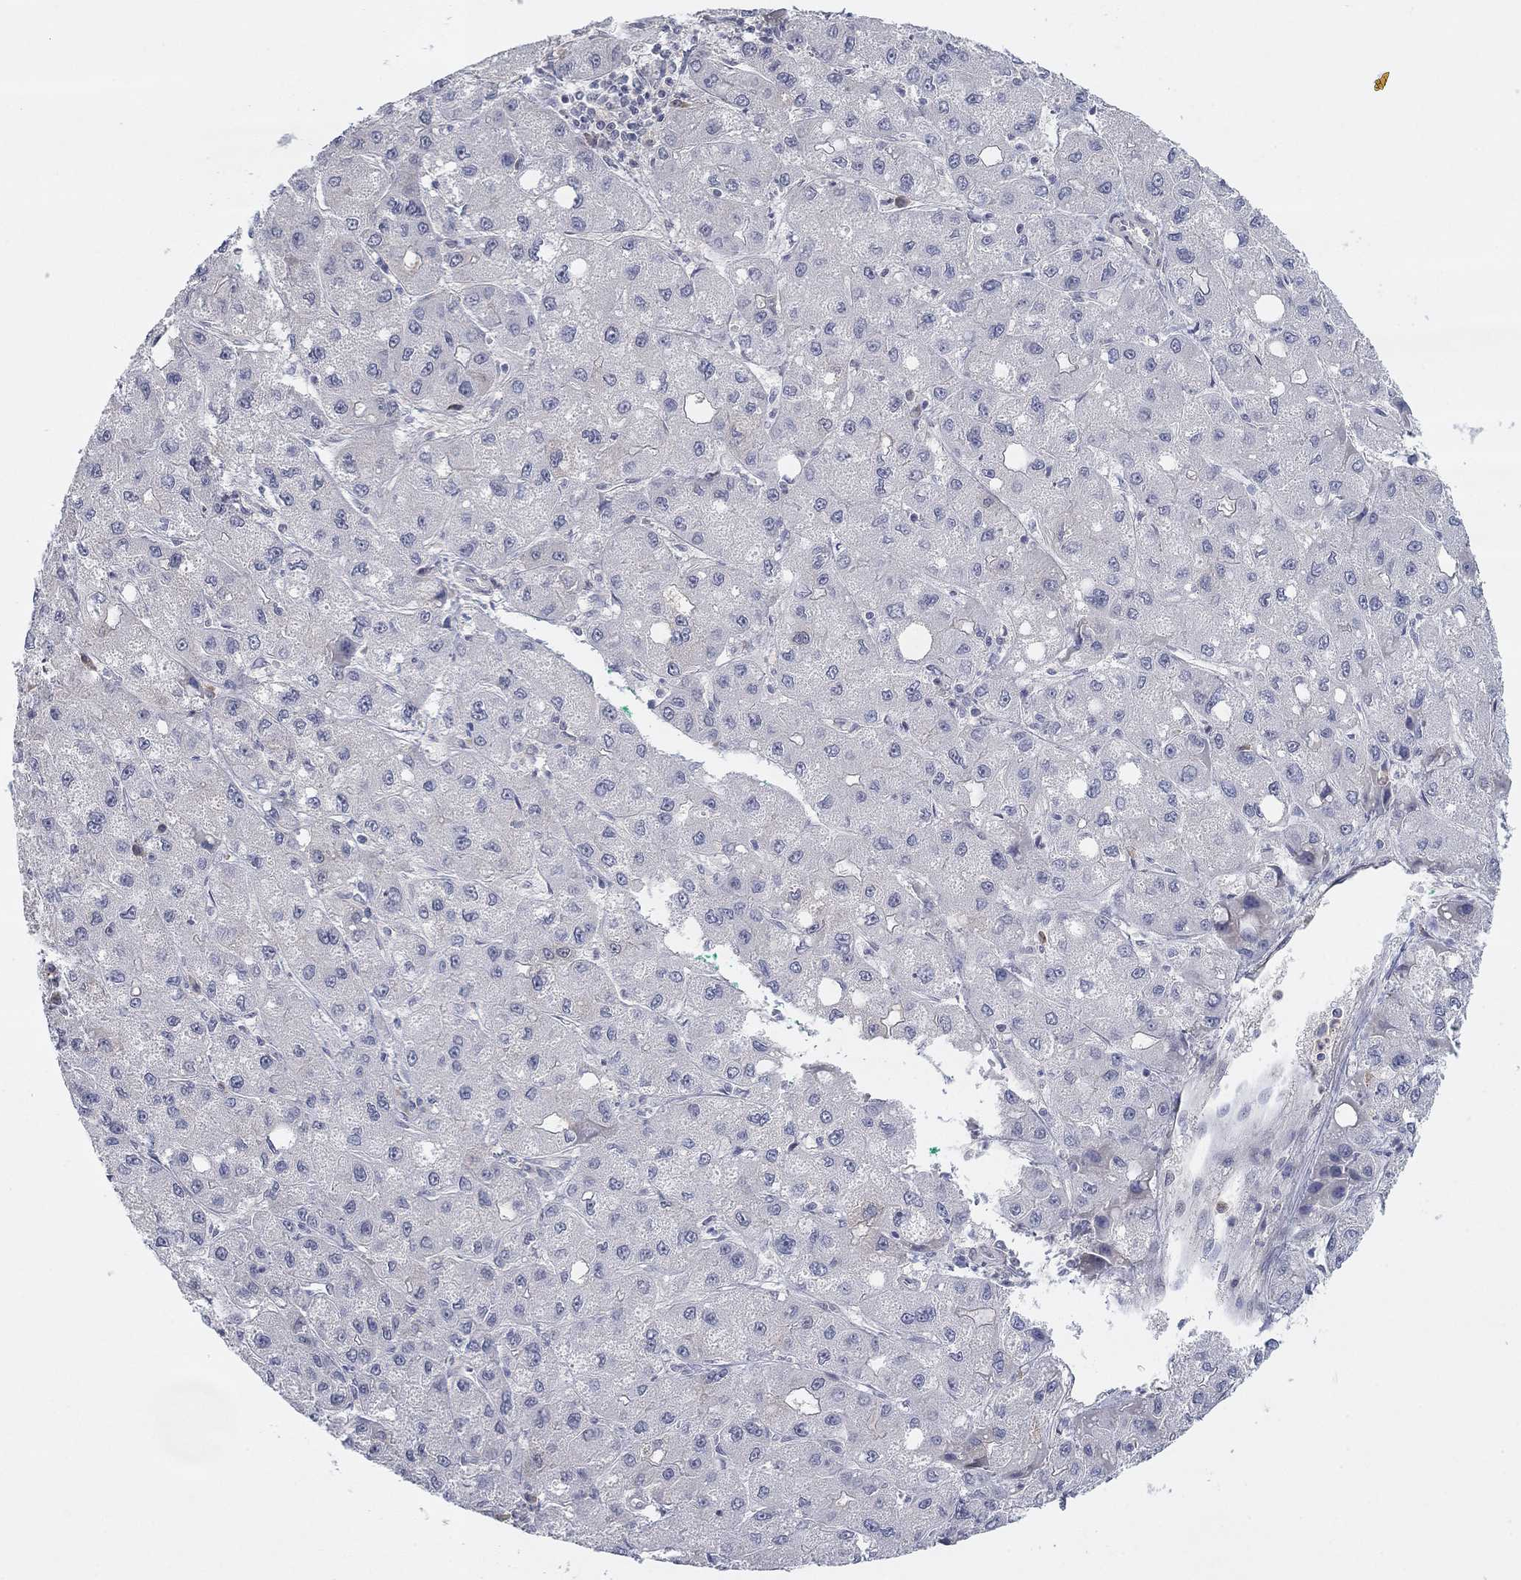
{"staining": {"intensity": "negative", "quantity": "none", "location": "none"}, "tissue": "liver cancer", "cell_type": "Tumor cells", "image_type": "cancer", "snomed": [{"axis": "morphology", "description": "Carcinoma, Hepatocellular, NOS"}, {"axis": "topography", "description": "Liver"}], "caption": "Tumor cells are negative for brown protein staining in liver cancer.", "gene": "AMN1", "patient": {"sex": "male", "age": 73}}